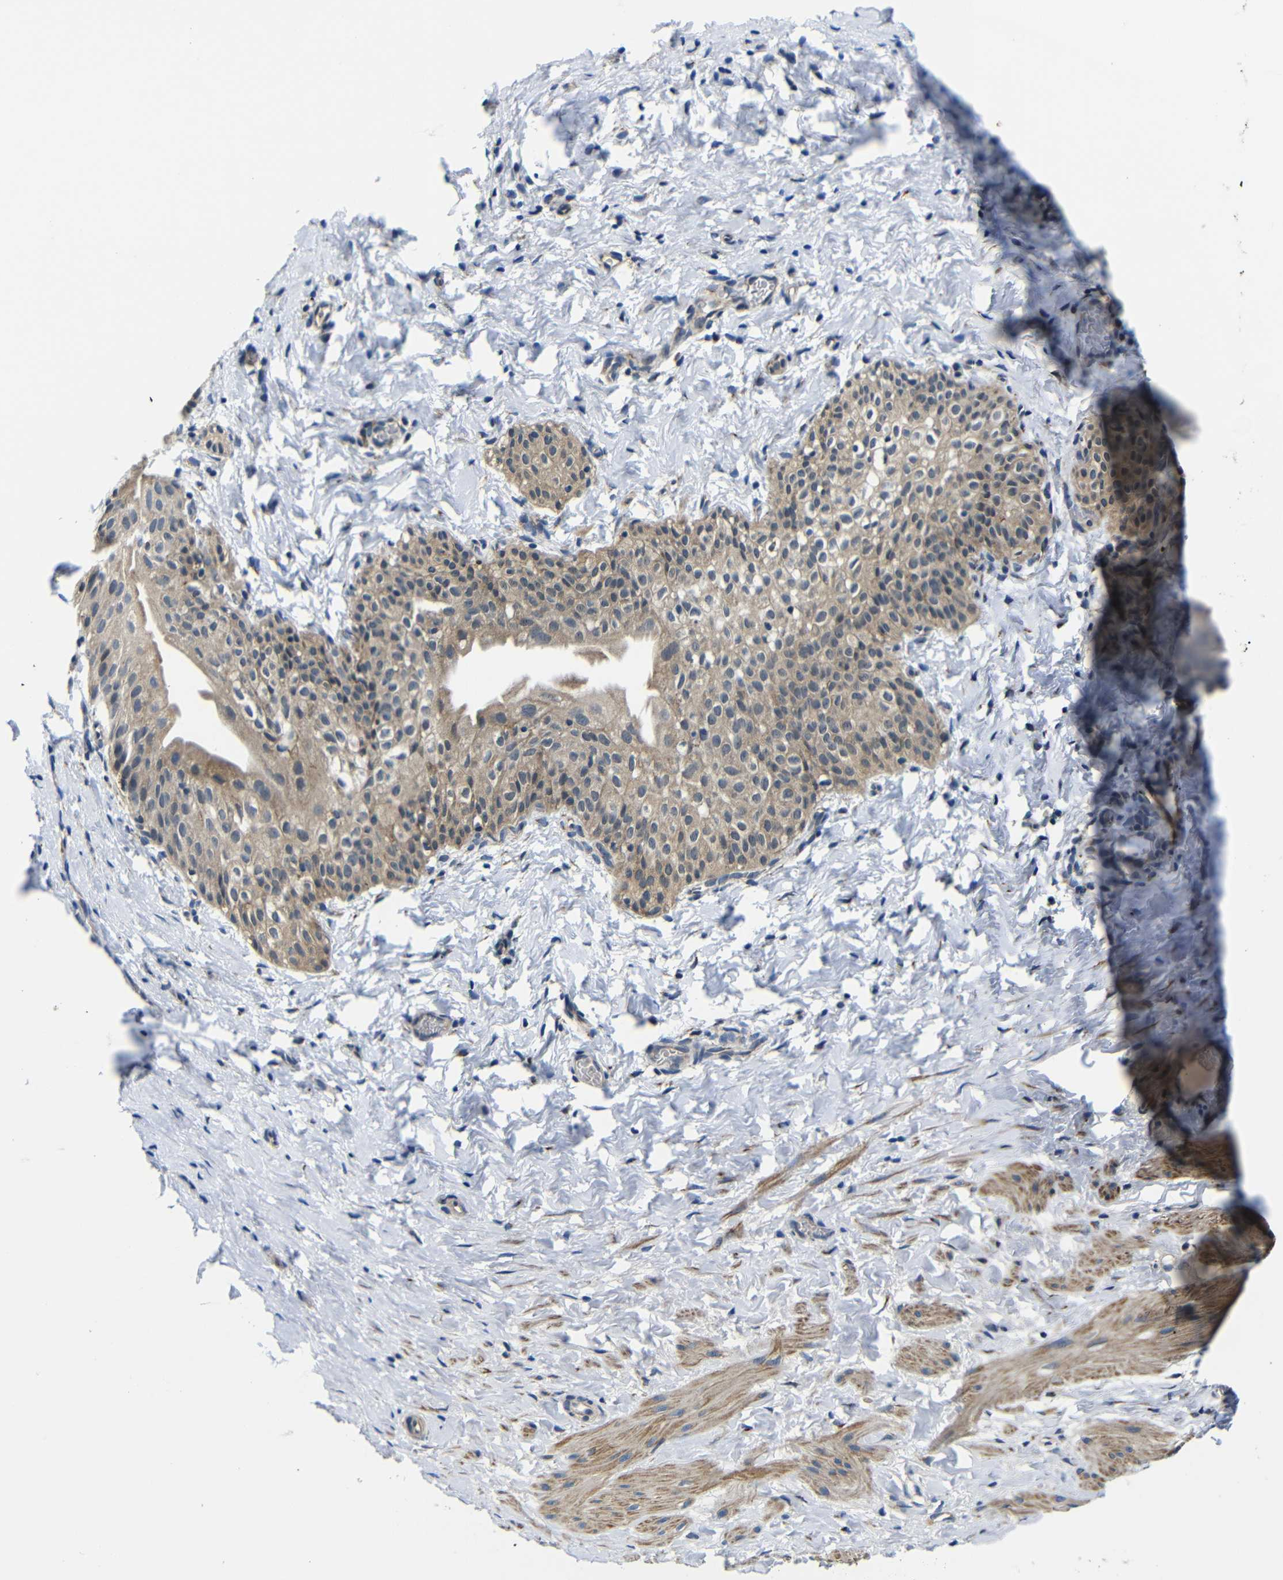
{"staining": {"intensity": "moderate", "quantity": ">75%", "location": "cytoplasmic/membranous"}, "tissue": "smooth muscle", "cell_type": "Smooth muscle cells", "image_type": "normal", "snomed": [{"axis": "morphology", "description": "Normal tissue, NOS"}, {"axis": "topography", "description": "Smooth muscle"}], "caption": "Smooth muscle stained for a protein (brown) reveals moderate cytoplasmic/membranous positive positivity in about >75% of smooth muscle cells.", "gene": "FKBP14", "patient": {"sex": "male", "age": 16}}